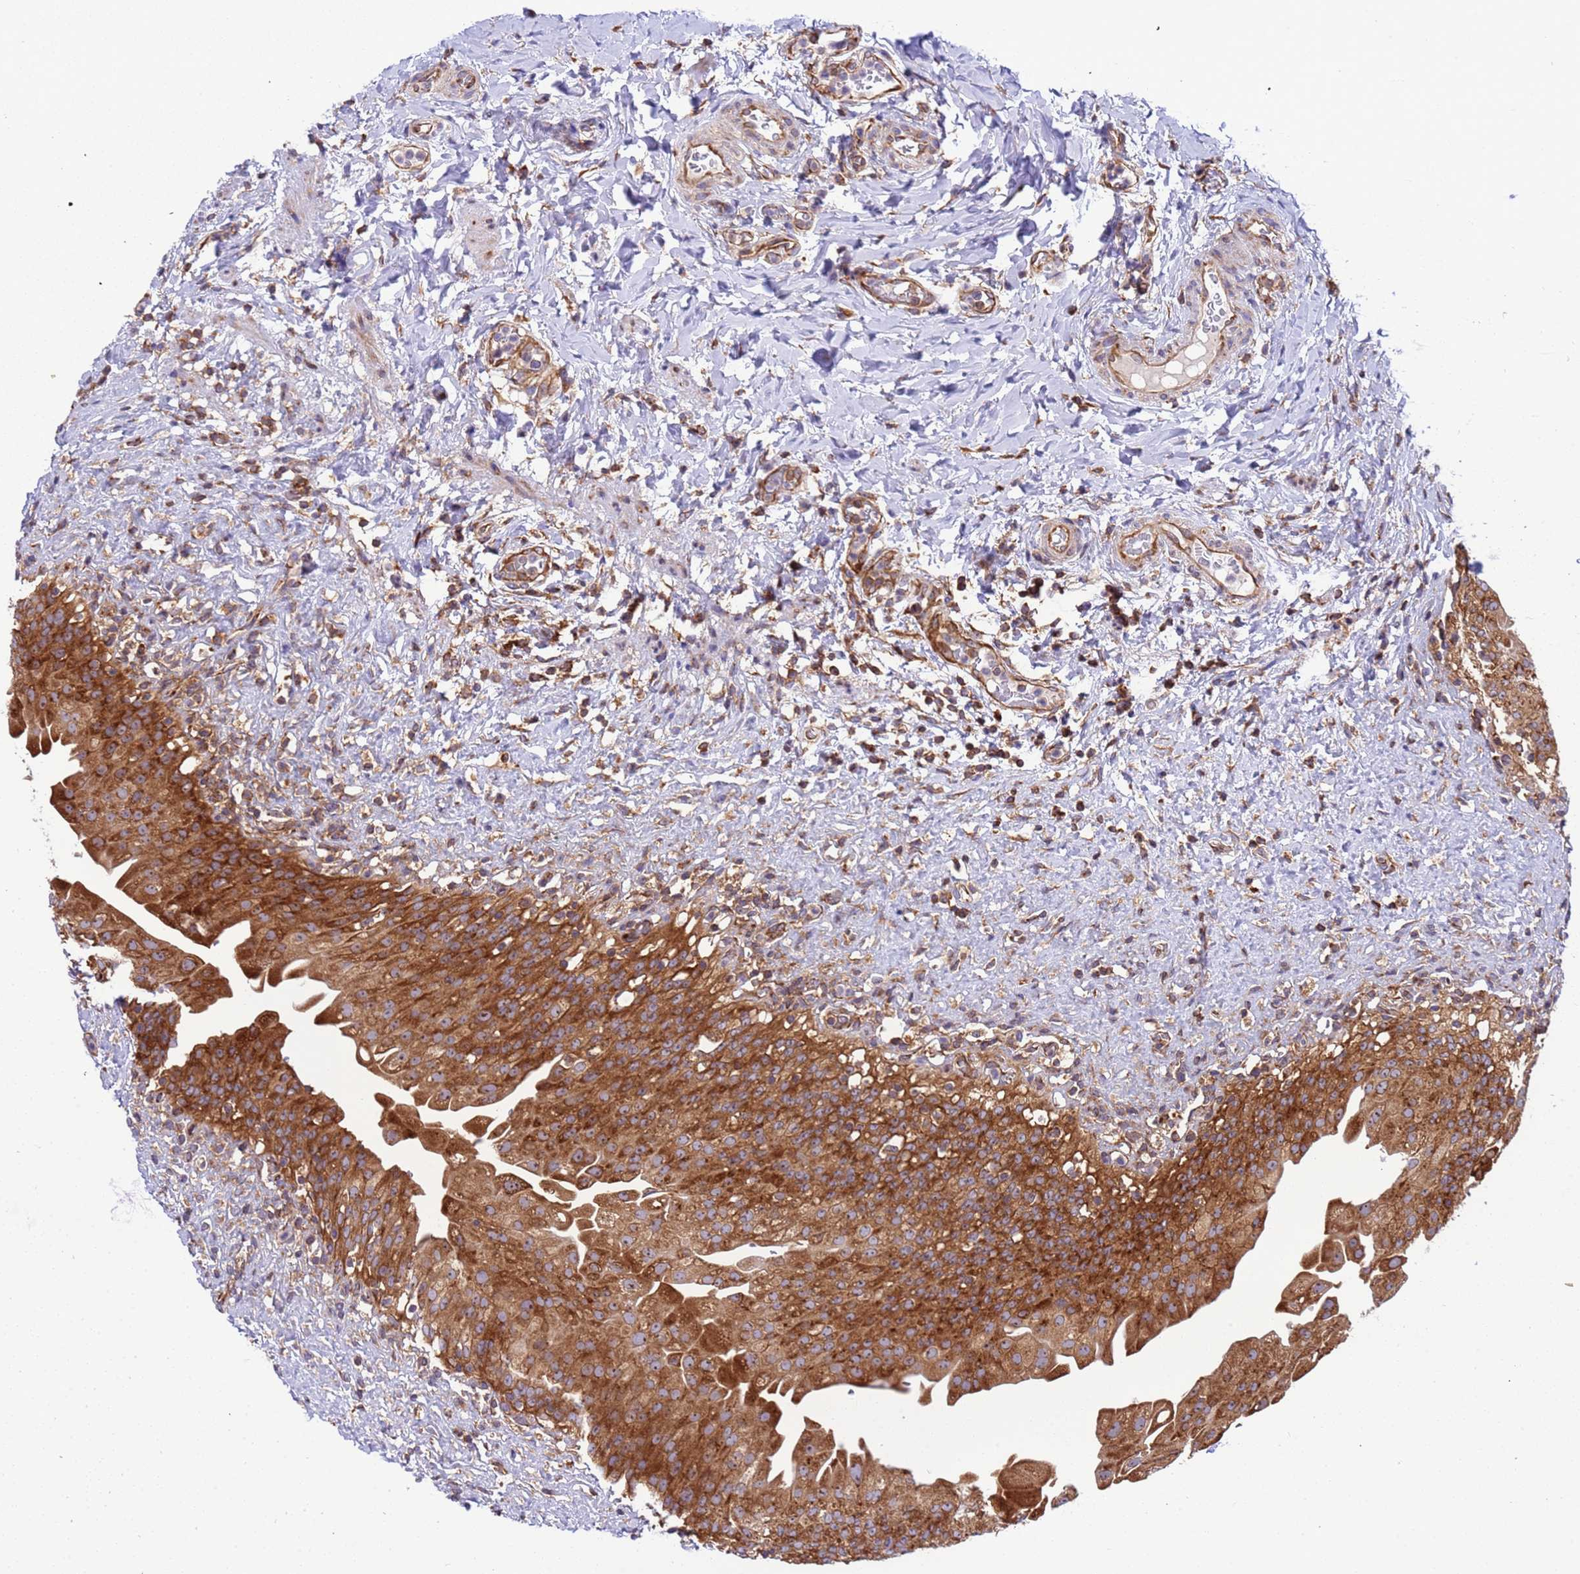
{"staining": {"intensity": "strong", "quantity": ">75%", "location": "cytoplasmic/membranous"}, "tissue": "urinary bladder", "cell_type": "Urothelial cells", "image_type": "normal", "snomed": [{"axis": "morphology", "description": "Normal tissue, NOS"}, {"axis": "topography", "description": "Urinary bladder"}], "caption": "Strong cytoplasmic/membranous staining is identified in about >75% of urothelial cells in normal urinary bladder.", "gene": "RPL36", "patient": {"sex": "female", "age": 27}}